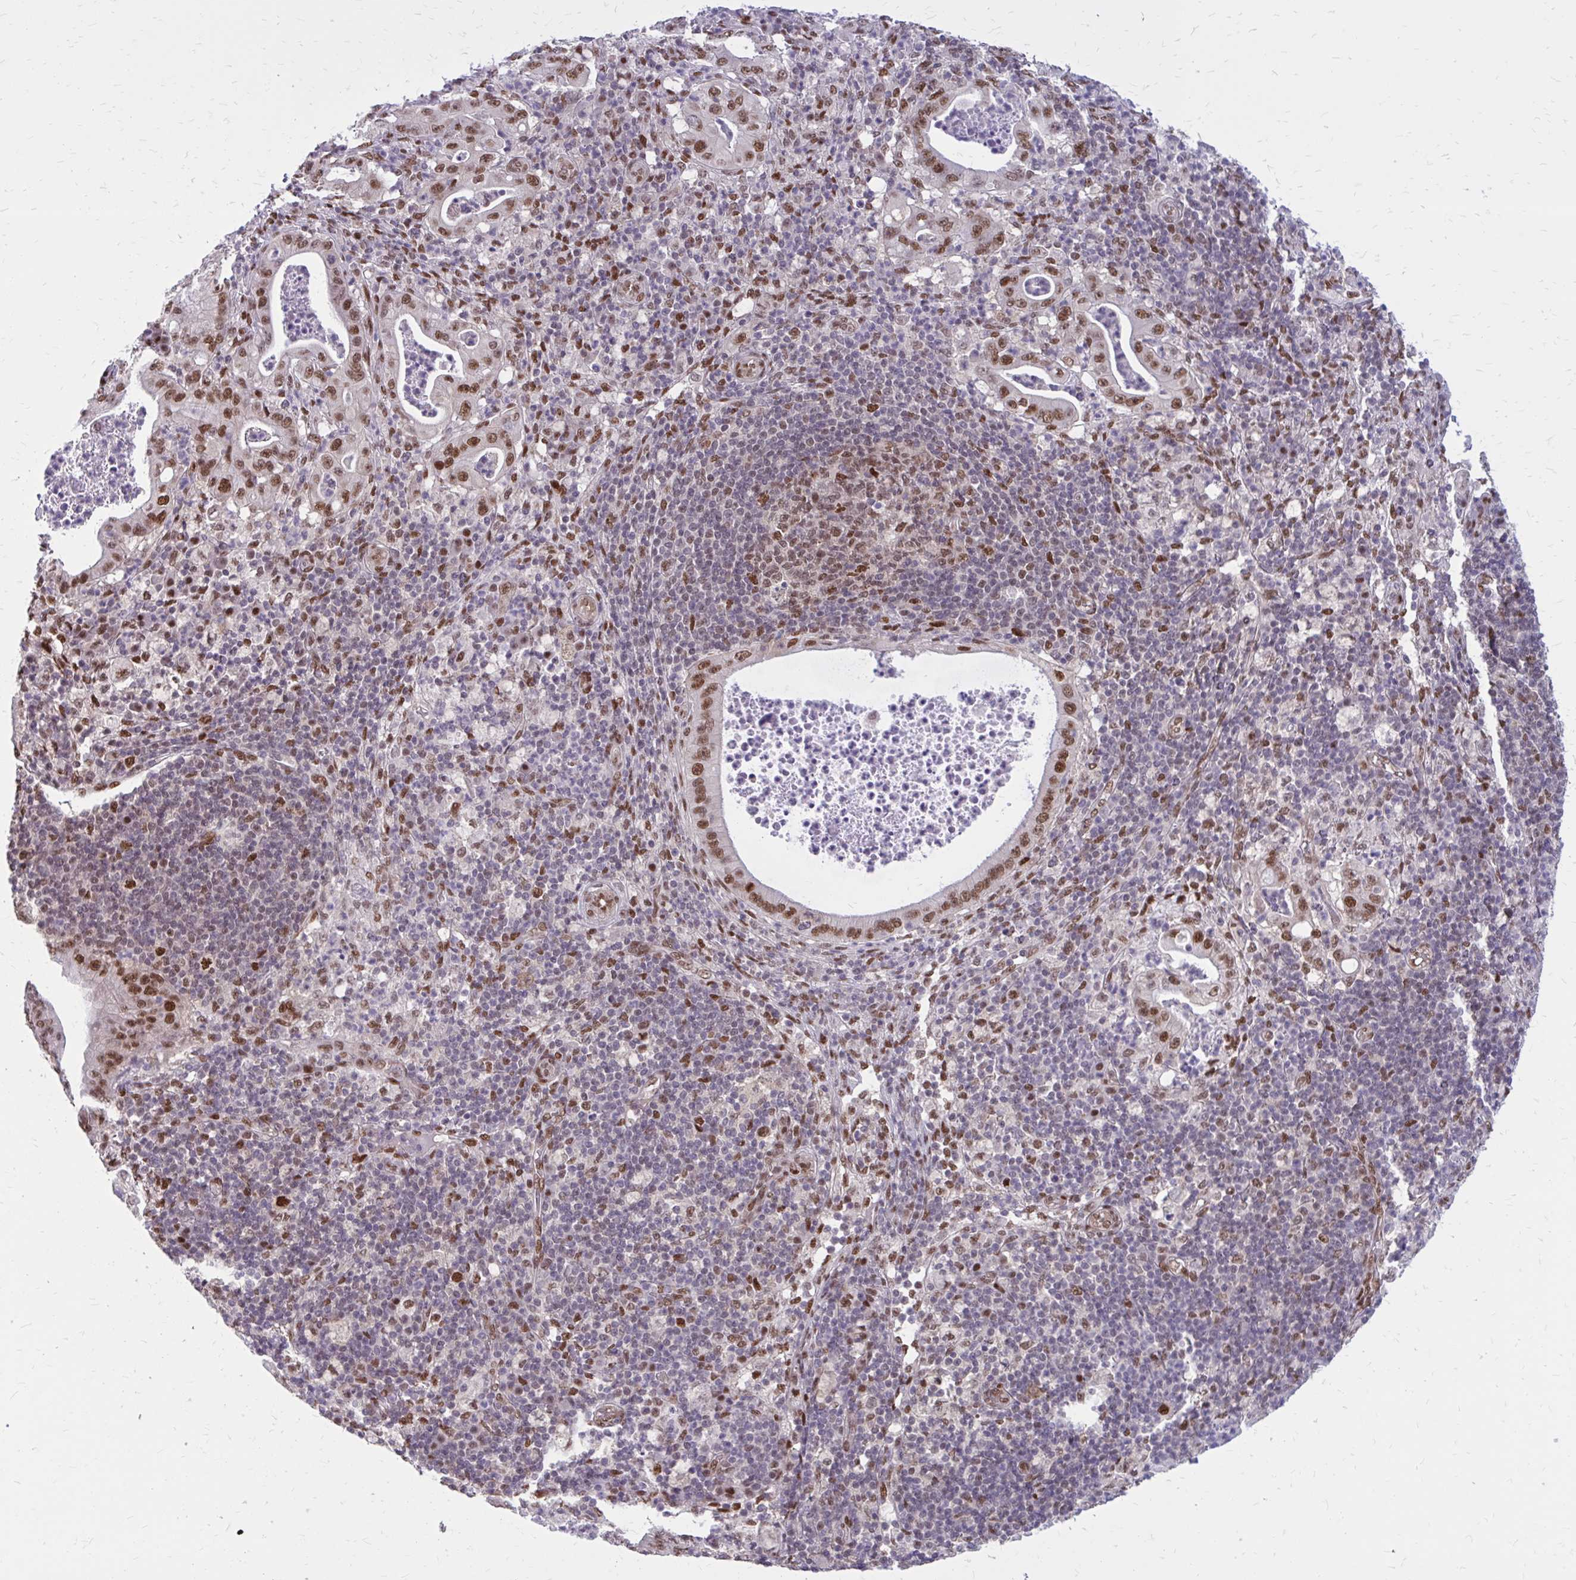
{"staining": {"intensity": "moderate", "quantity": ">75%", "location": "nuclear"}, "tissue": "pancreatic cancer", "cell_type": "Tumor cells", "image_type": "cancer", "snomed": [{"axis": "morphology", "description": "Adenocarcinoma, NOS"}, {"axis": "topography", "description": "Pancreas"}], "caption": "The image displays a brown stain indicating the presence of a protein in the nuclear of tumor cells in pancreatic adenocarcinoma.", "gene": "PSME4", "patient": {"sex": "male", "age": 71}}